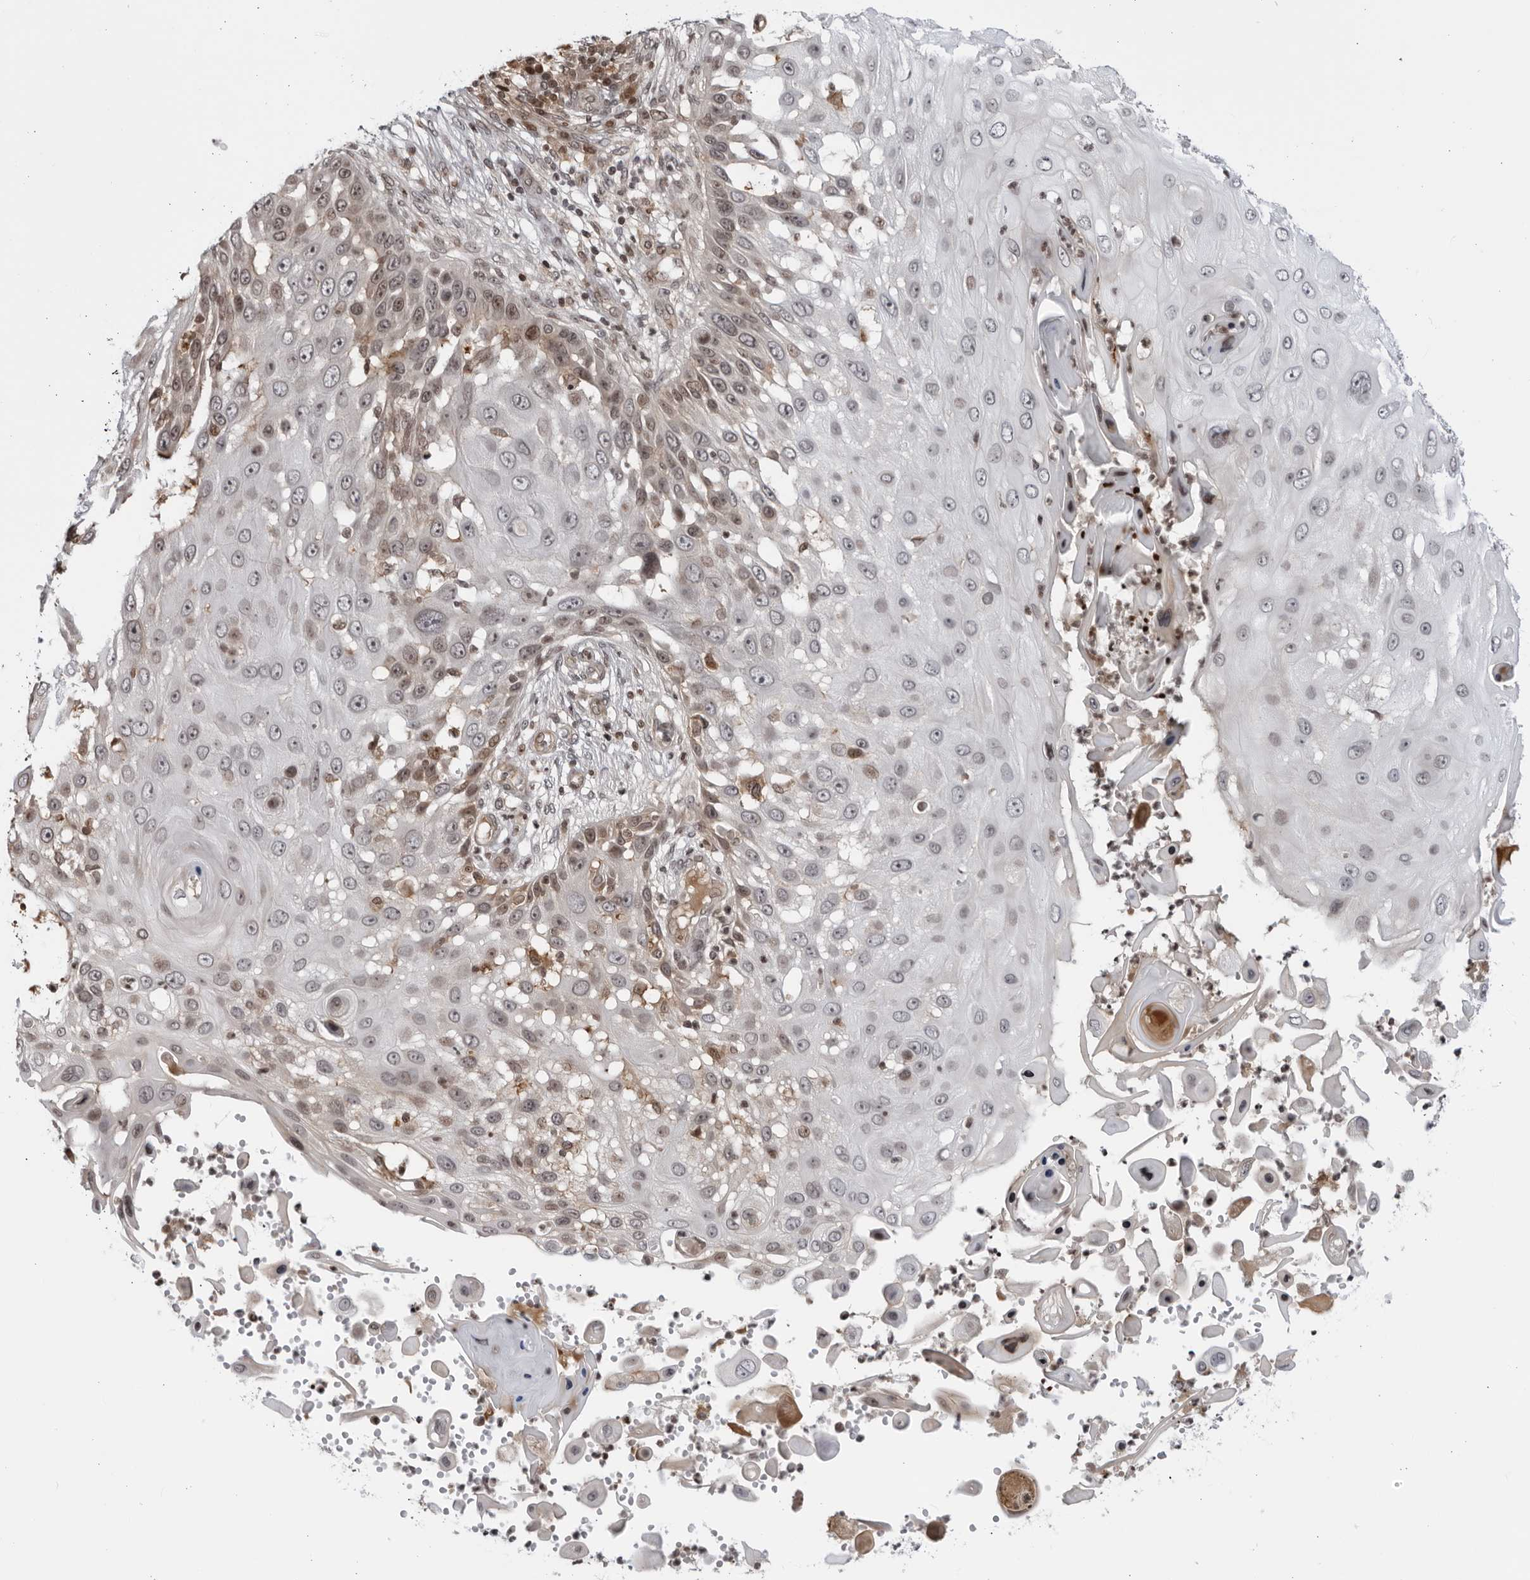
{"staining": {"intensity": "weak", "quantity": "<25%", "location": "cytoplasmic/membranous,nuclear"}, "tissue": "skin cancer", "cell_type": "Tumor cells", "image_type": "cancer", "snomed": [{"axis": "morphology", "description": "Squamous cell carcinoma, NOS"}, {"axis": "topography", "description": "Skin"}], "caption": "High power microscopy image of an immunohistochemistry photomicrograph of skin squamous cell carcinoma, revealing no significant staining in tumor cells.", "gene": "DTL", "patient": {"sex": "female", "age": 44}}